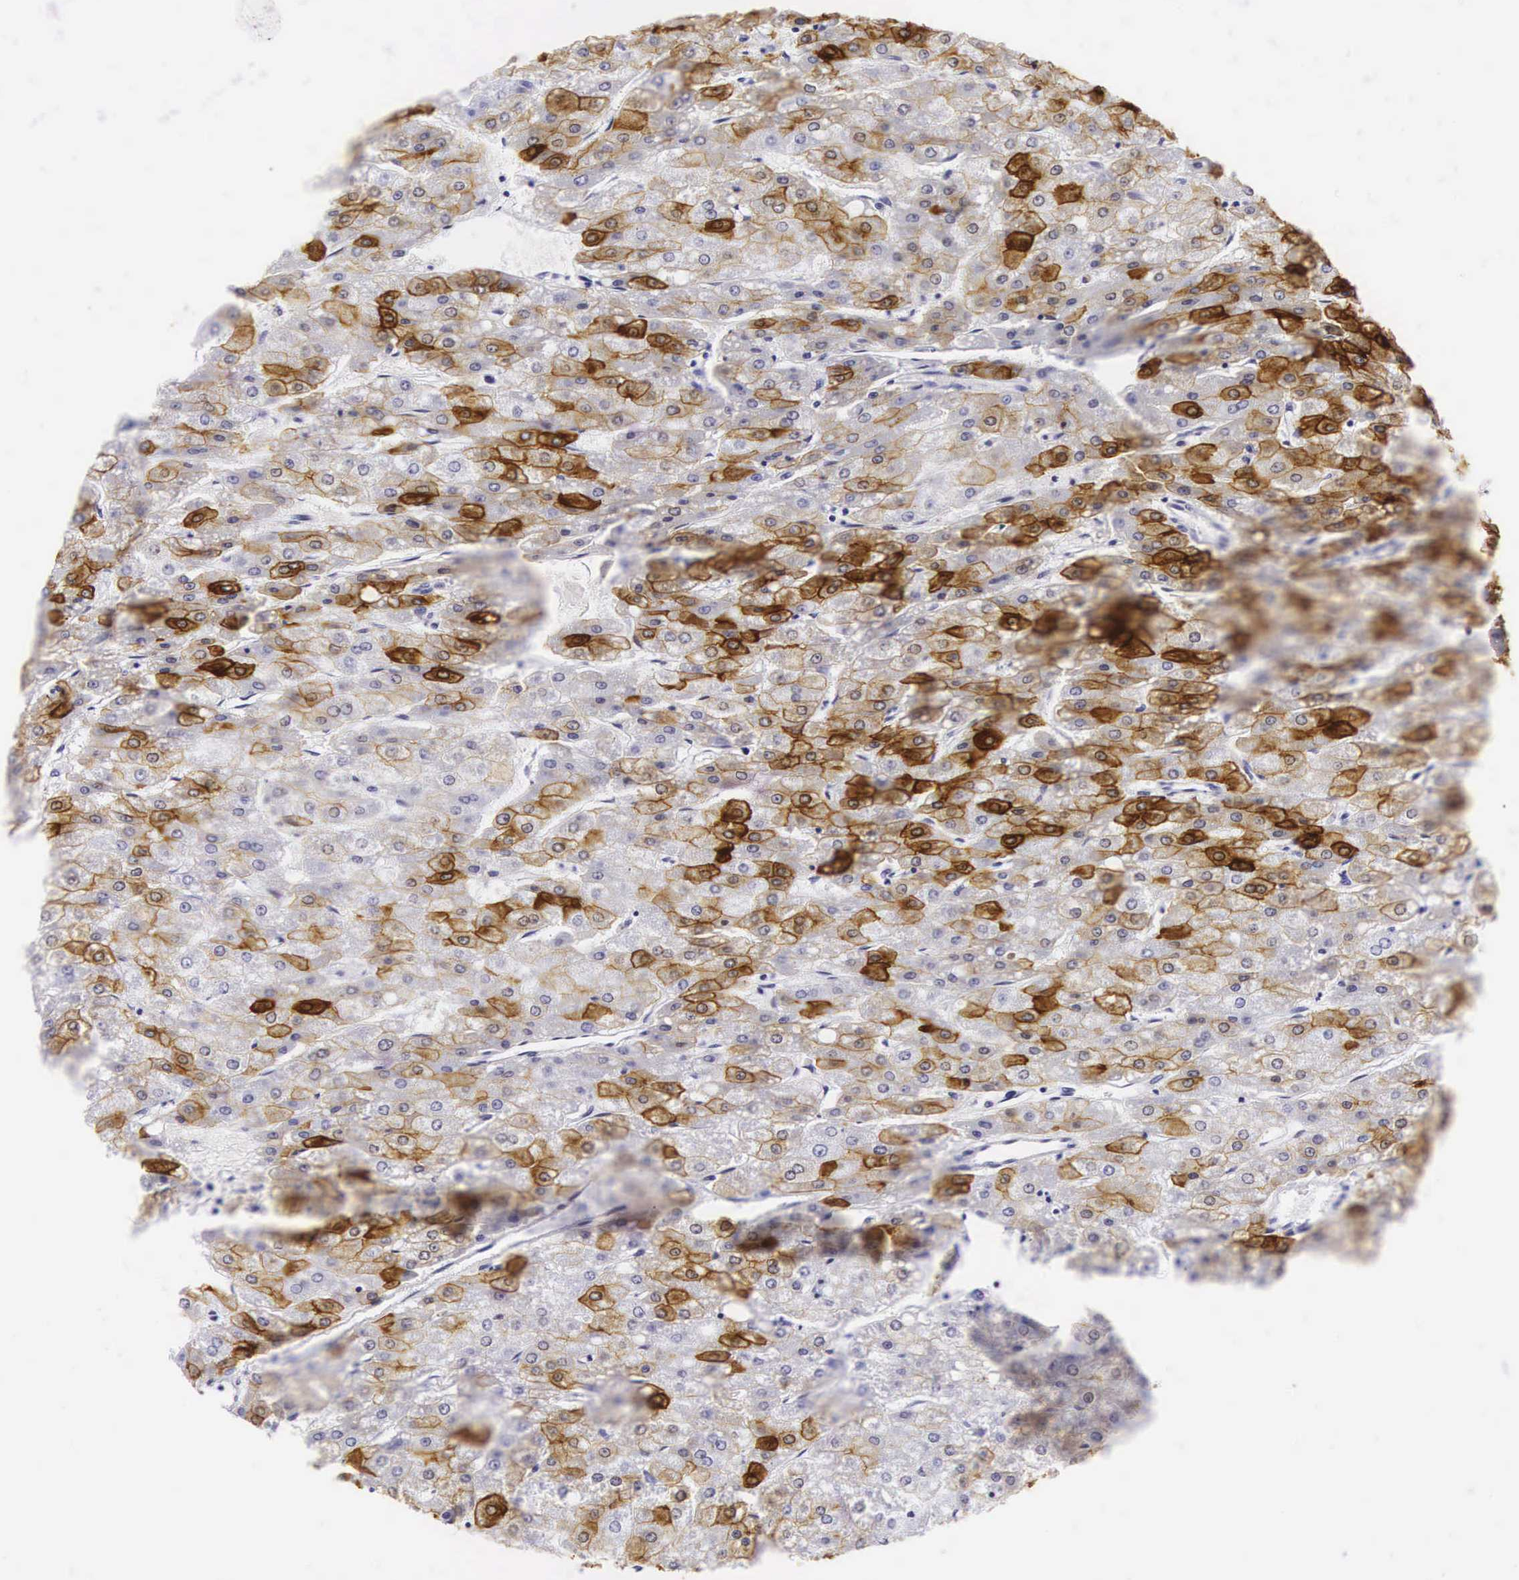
{"staining": {"intensity": "strong", "quantity": ">75%", "location": "cytoplasmic/membranous"}, "tissue": "liver cancer", "cell_type": "Tumor cells", "image_type": "cancer", "snomed": [{"axis": "morphology", "description": "Carcinoma, Hepatocellular, NOS"}, {"axis": "topography", "description": "Liver"}], "caption": "DAB immunohistochemical staining of liver hepatocellular carcinoma exhibits strong cytoplasmic/membranous protein positivity in about >75% of tumor cells. The protein is stained brown, and the nuclei are stained in blue (DAB (3,3'-diaminobenzidine) IHC with brightfield microscopy, high magnification).", "gene": "KRT18", "patient": {"sex": "male", "age": 24}}